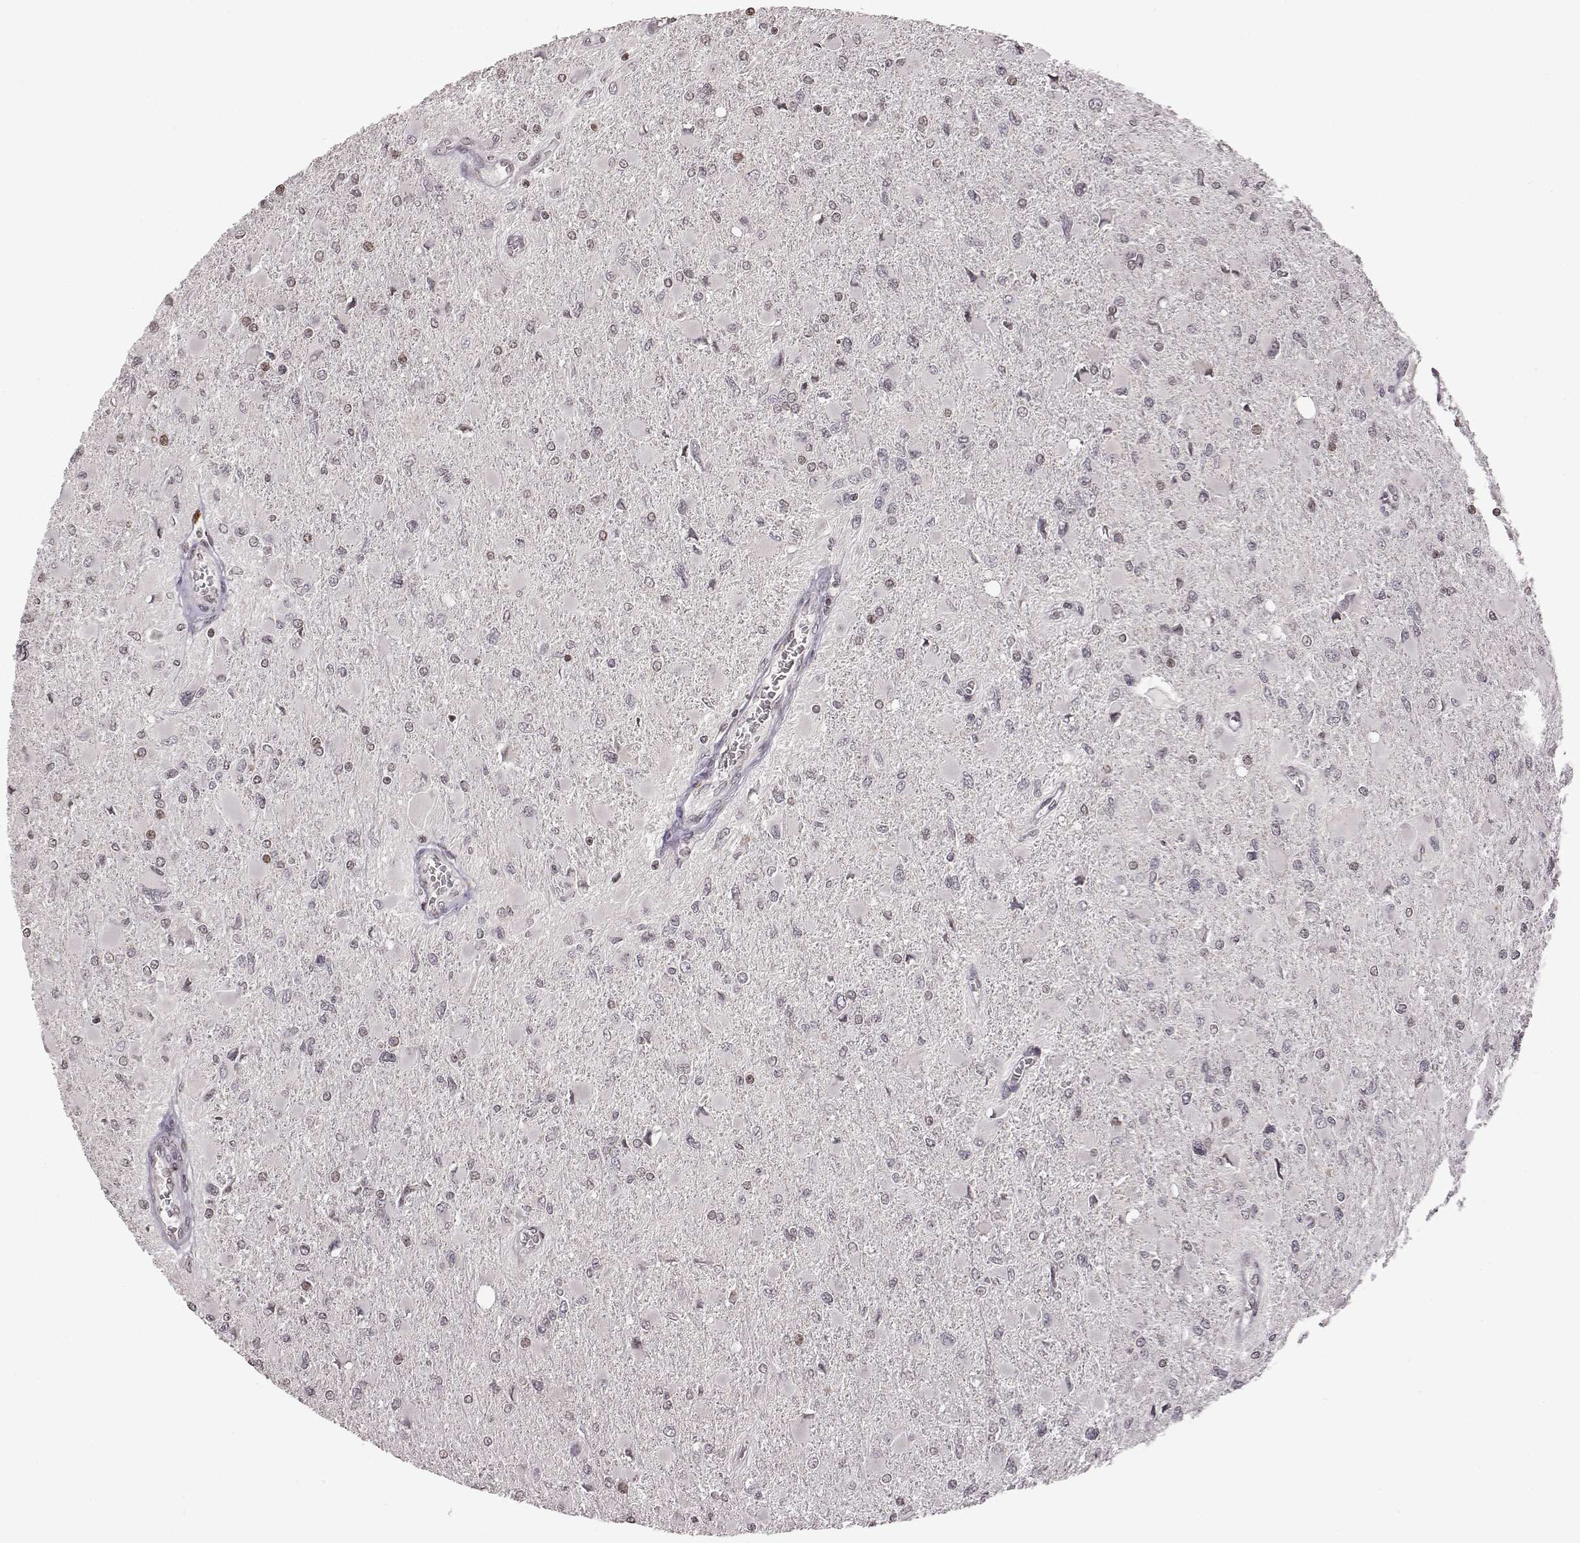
{"staining": {"intensity": "negative", "quantity": "none", "location": "none"}, "tissue": "glioma", "cell_type": "Tumor cells", "image_type": "cancer", "snomed": [{"axis": "morphology", "description": "Glioma, malignant, High grade"}, {"axis": "topography", "description": "Cerebral cortex"}], "caption": "Tumor cells are negative for protein expression in human high-grade glioma (malignant).", "gene": "GRM4", "patient": {"sex": "female", "age": 36}}